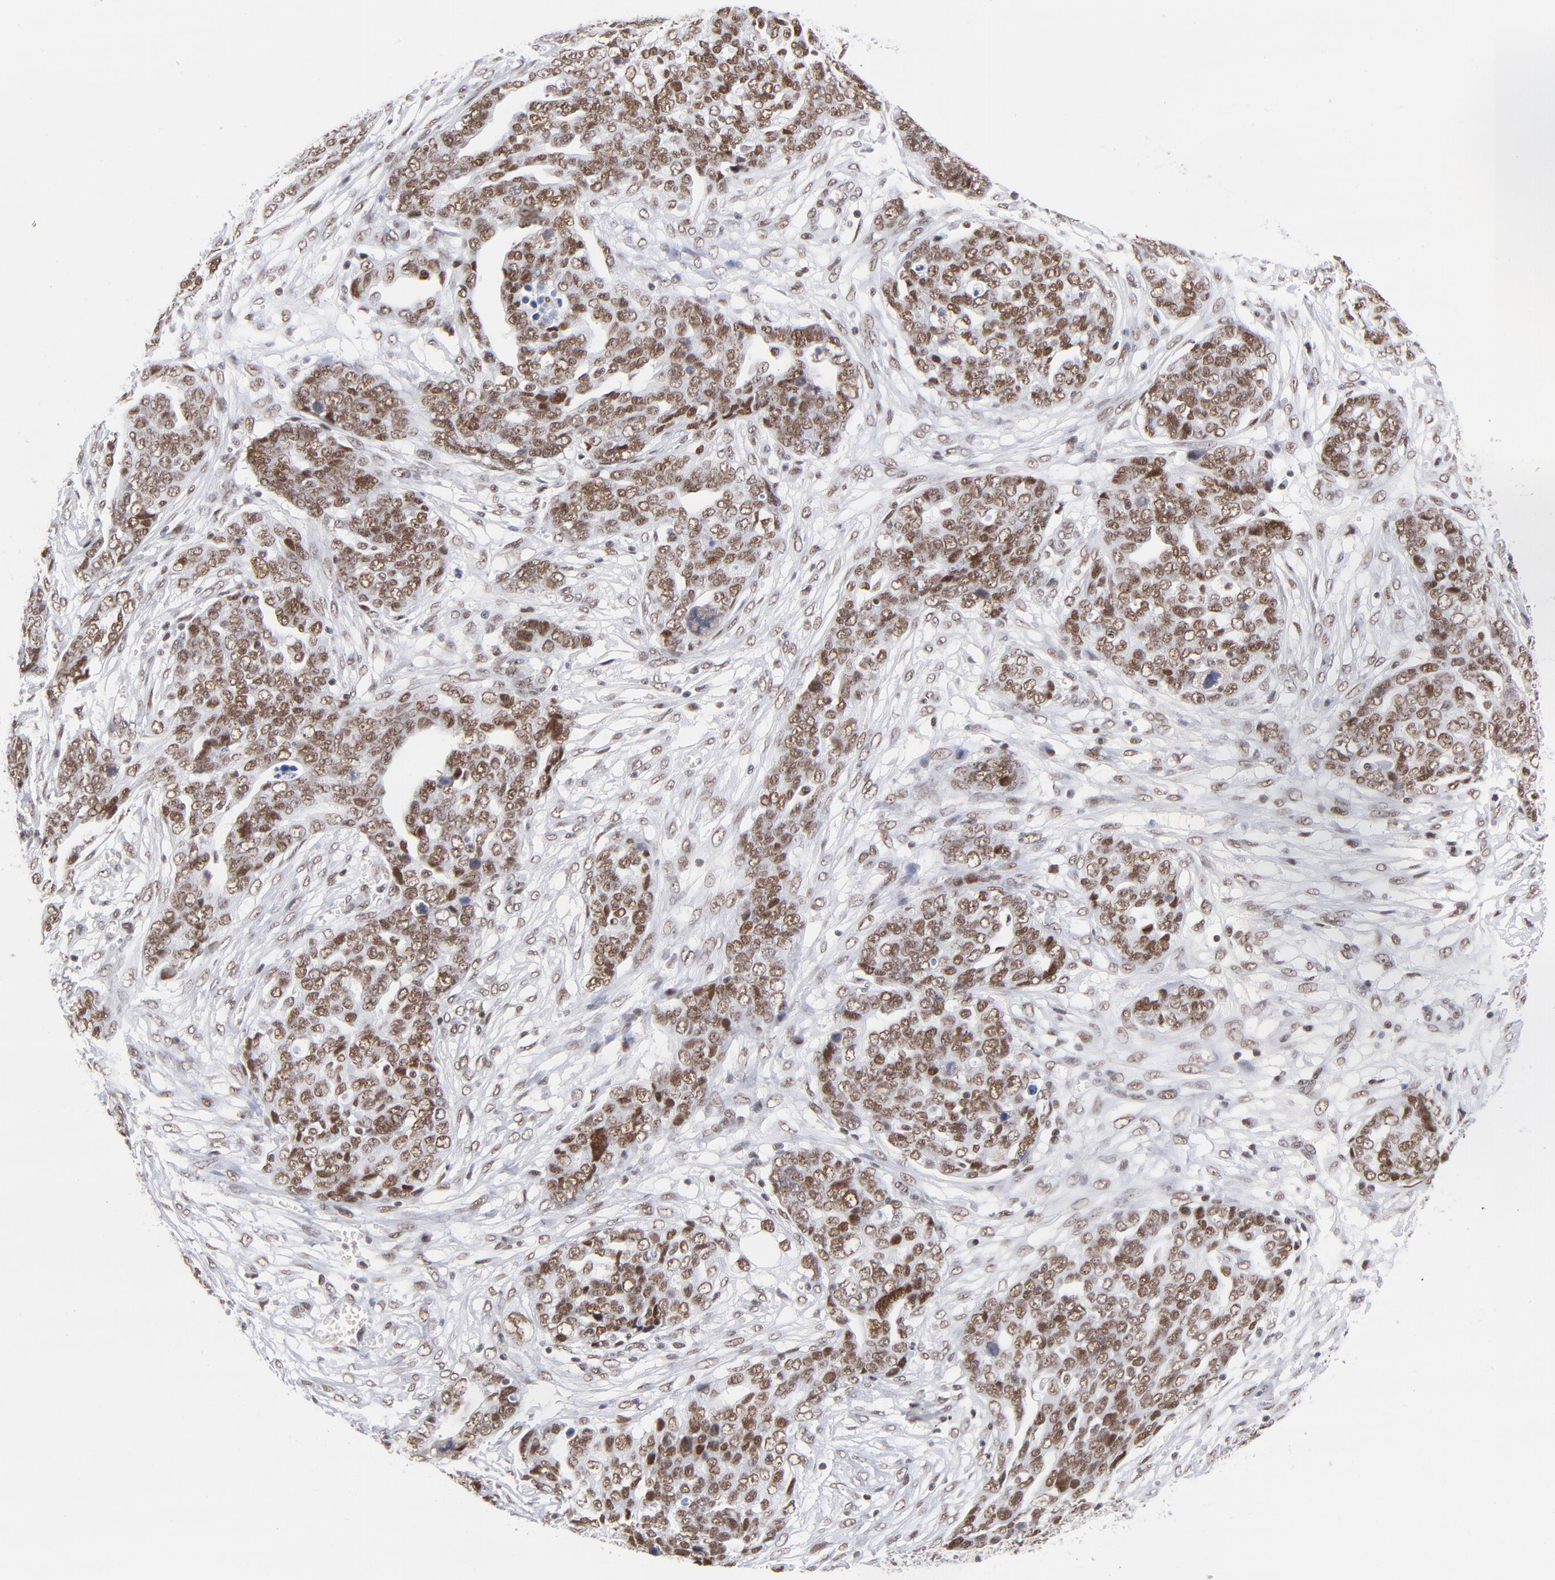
{"staining": {"intensity": "moderate", "quantity": ">75%", "location": "nuclear"}, "tissue": "ovarian cancer", "cell_type": "Tumor cells", "image_type": "cancer", "snomed": [{"axis": "morphology", "description": "Normal tissue, NOS"}, {"axis": "morphology", "description": "Cystadenocarcinoma, serous, NOS"}, {"axis": "topography", "description": "Fallopian tube"}, {"axis": "topography", "description": "Ovary"}], "caption": "About >75% of tumor cells in ovarian cancer demonstrate moderate nuclear protein positivity as visualized by brown immunohistochemical staining.", "gene": "ATF2", "patient": {"sex": "female", "age": 56}}